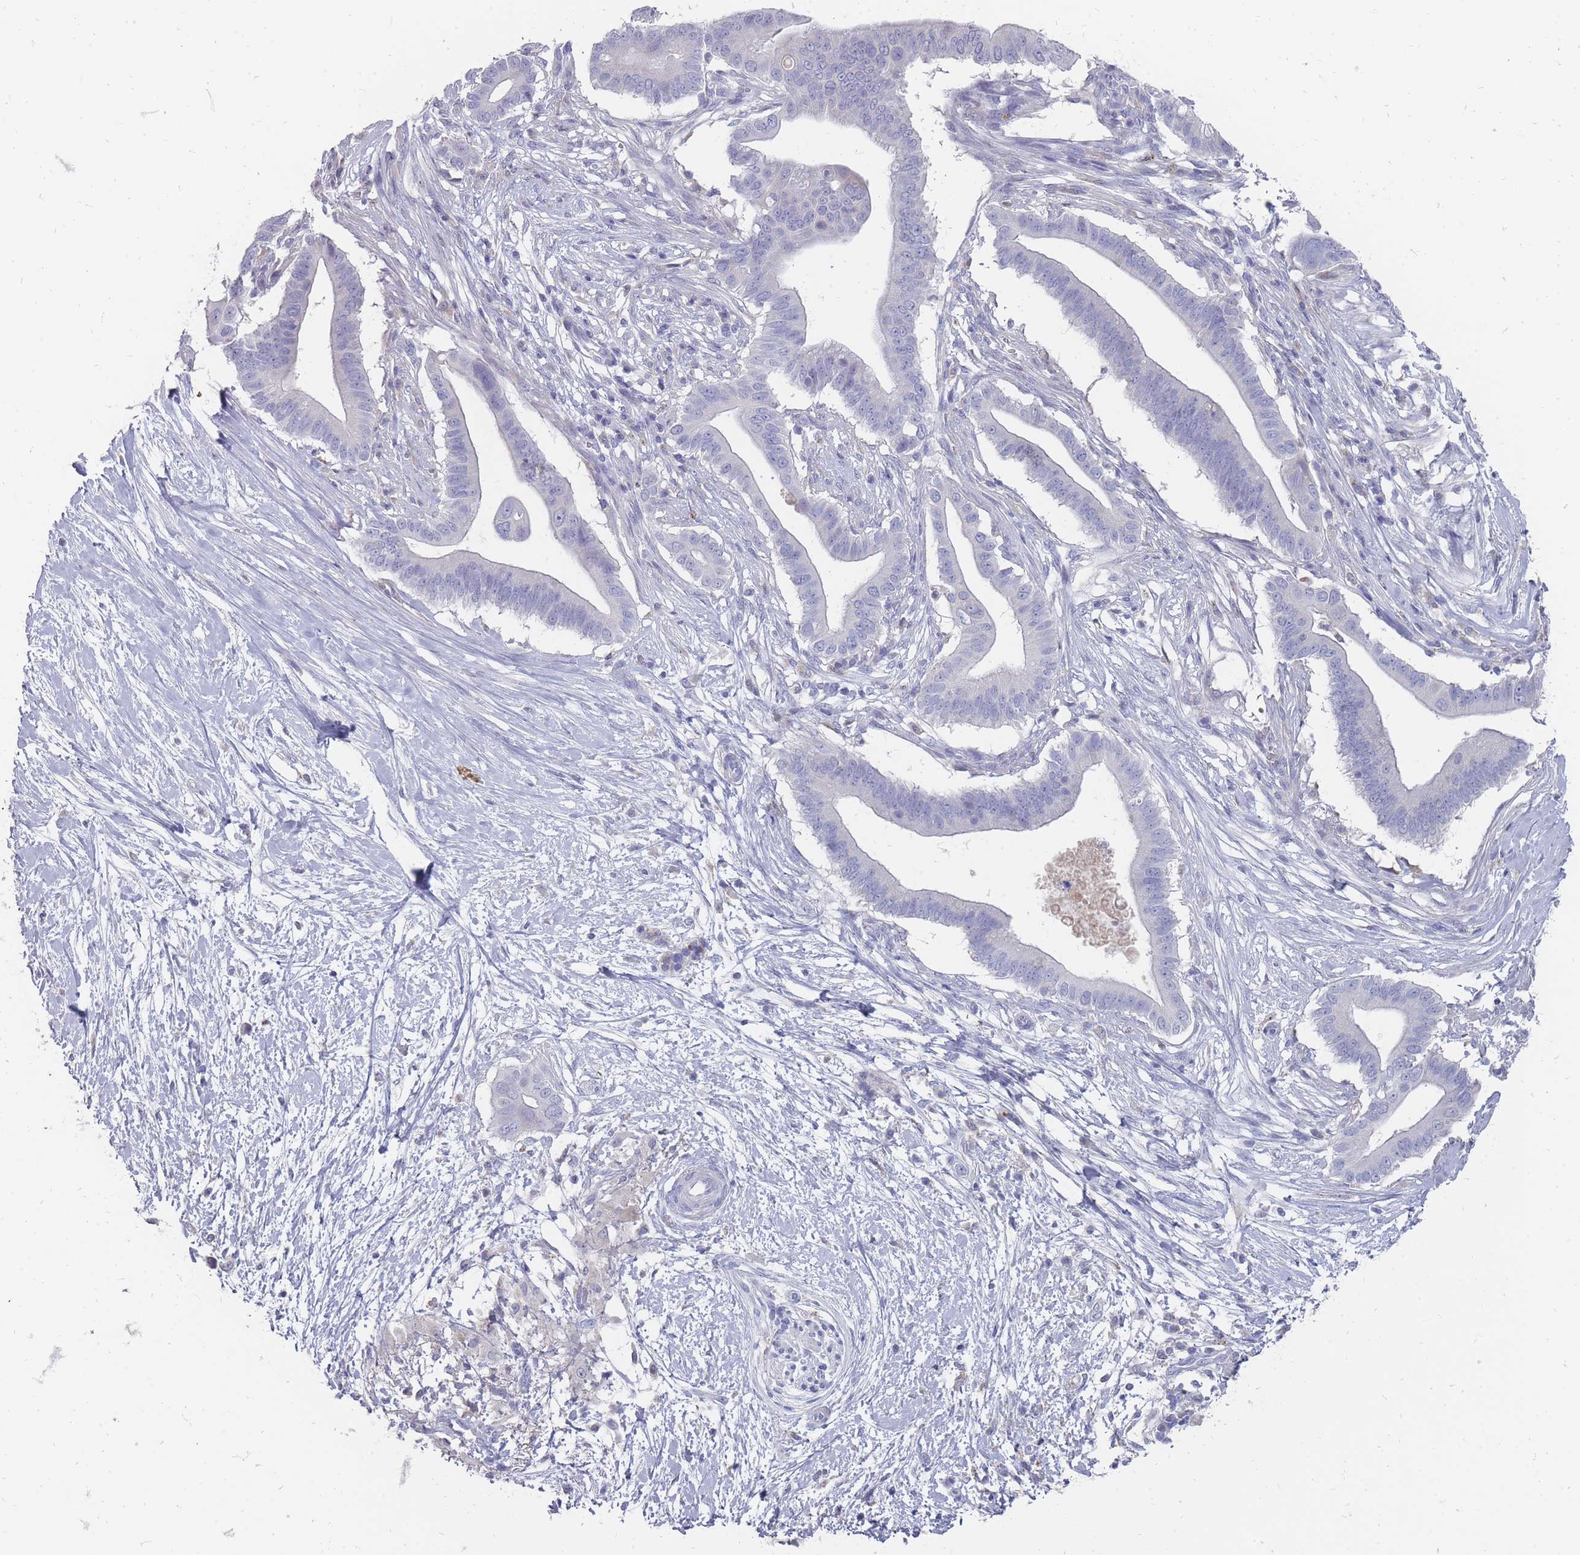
{"staining": {"intensity": "negative", "quantity": "none", "location": "none"}, "tissue": "pancreatic cancer", "cell_type": "Tumor cells", "image_type": "cancer", "snomed": [{"axis": "morphology", "description": "Adenocarcinoma, NOS"}, {"axis": "topography", "description": "Pancreas"}], "caption": "Tumor cells show no significant protein expression in adenocarcinoma (pancreatic). The staining was performed using DAB to visualize the protein expression in brown, while the nuclei were stained in blue with hematoxylin (Magnification: 20x).", "gene": "OTULINL", "patient": {"sex": "male", "age": 68}}